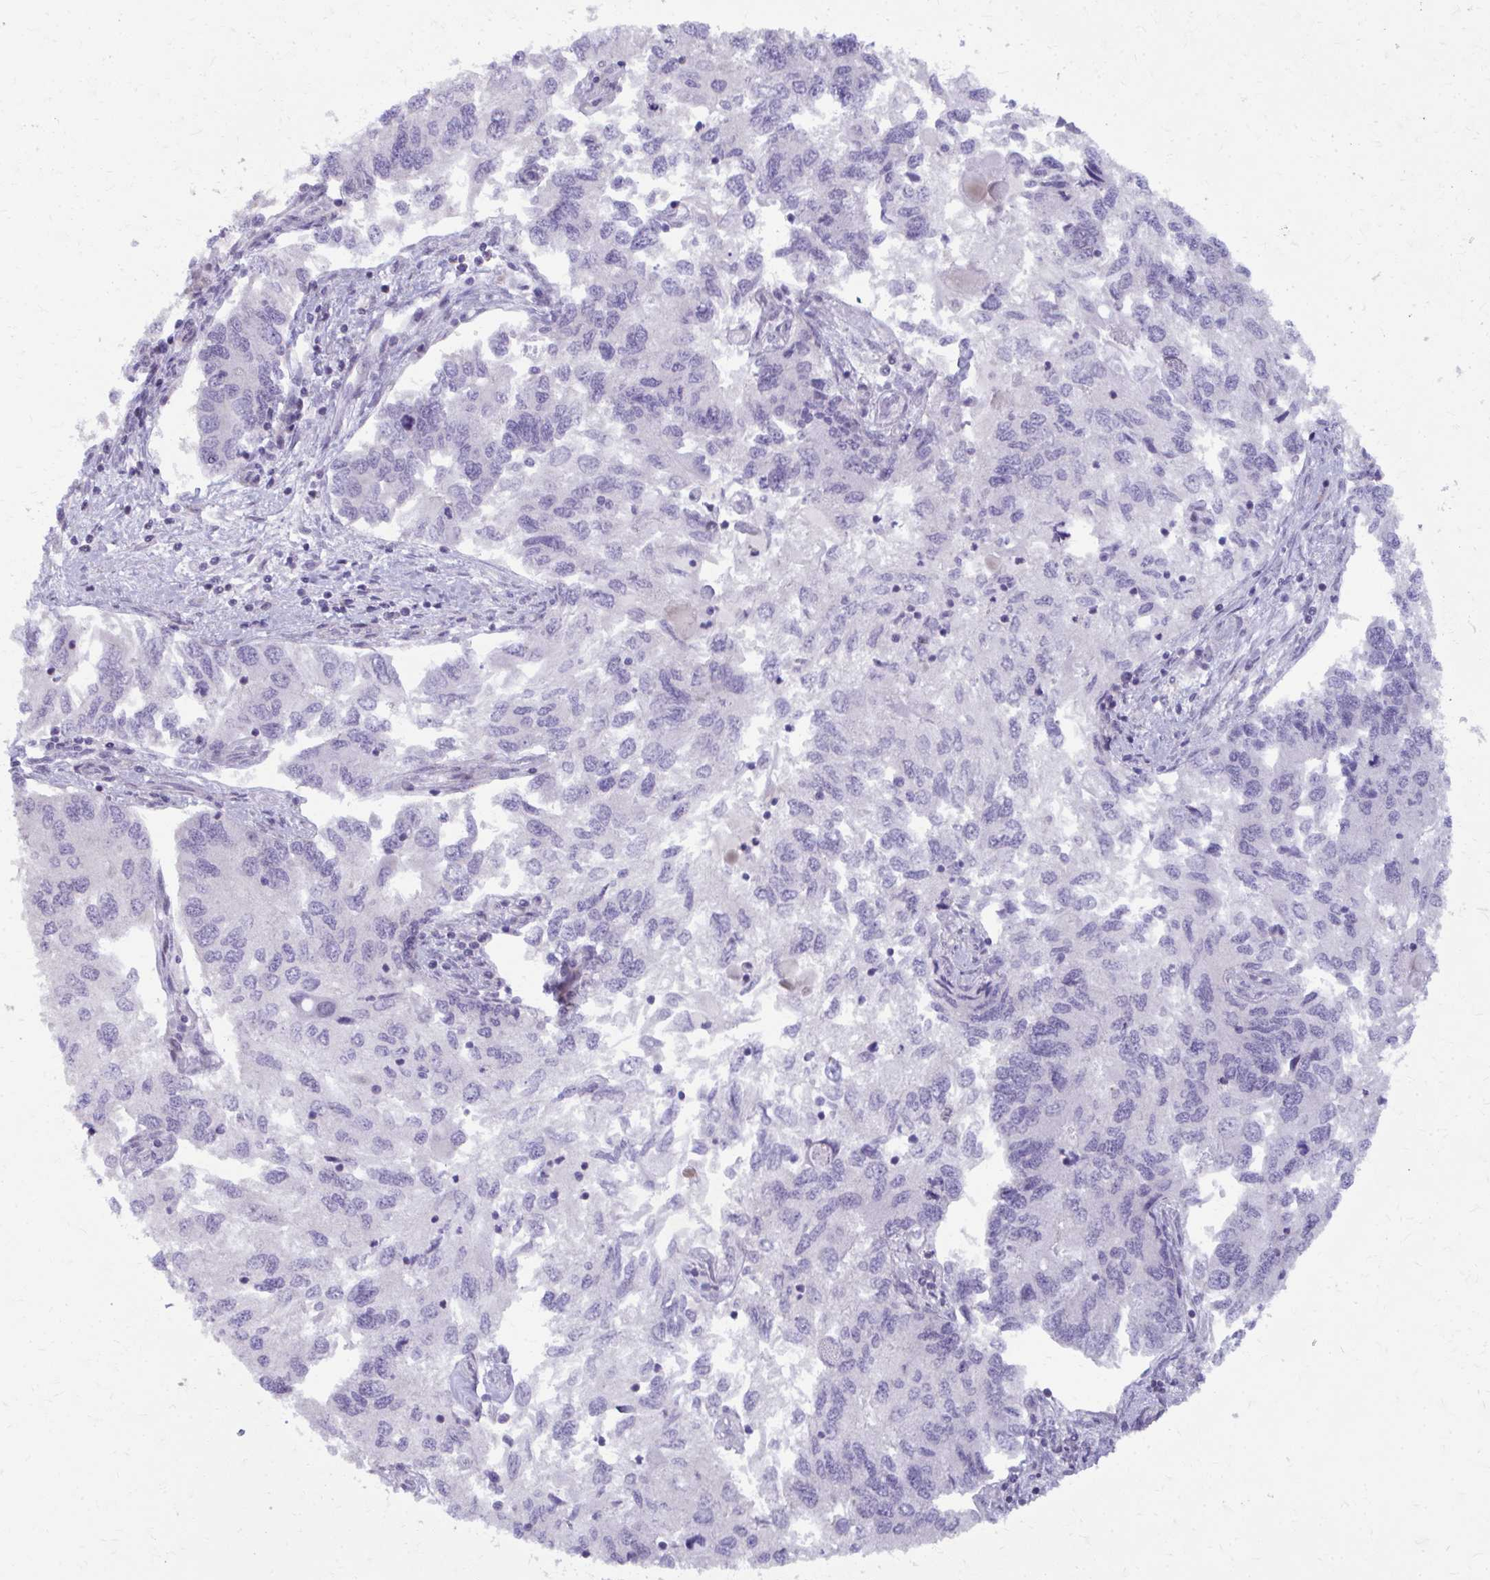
{"staining": {"intensity": "negative", "quantity": "none", "location": "none"}, "tissue": "endometrial cancer", "cell_type": "Tumor cells", "image_type": "cancer", "snomed": [{"axis": "morphology", "description": "Carcinoma, NOS"}, {"axis": "topography", "description": "Uterus"}], "caption": "A histopathology image of carcinoma (endometrial) stained for a protein demonstrates no brown staining in tumor cells.", "gene": "MAF1", "patient": {"sex": "female", "age": 76}}